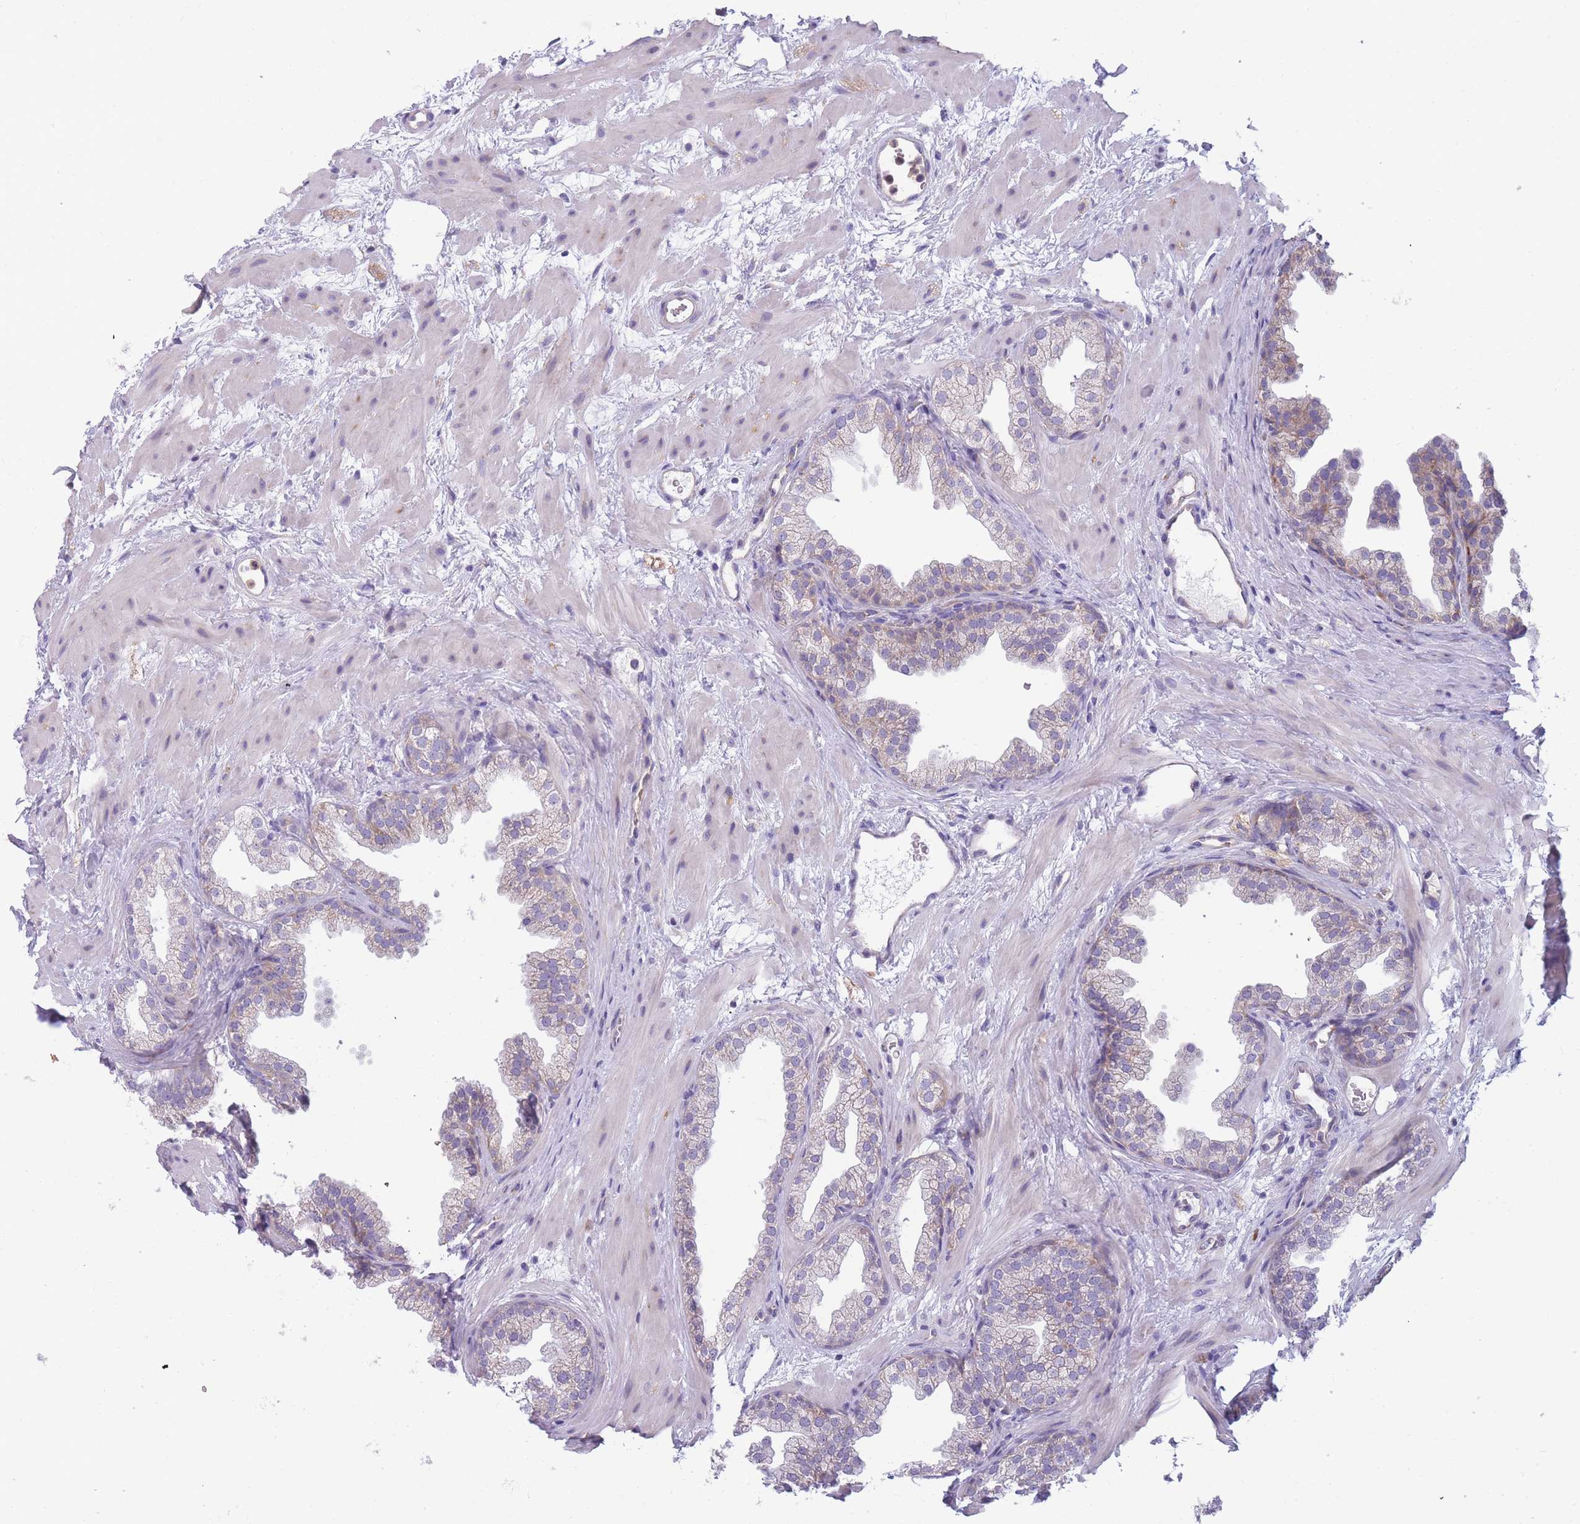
{"staining": {"intensity": "weak", "quantity": "25%-75%", "location": "cytoplasmic/membranous"}, "tissue": "prostate", "cell_type": "Glandular cells", "image_type": "normal", "snomed": [{"axis": "morphology", "description": "Normal tissue, NOS"}, {"axis": "topography", "description": "Prostate"}], "caption": "Immunohistochemical staining of unremarkable human prostate shows low levels of weak cytoplasmic/membranous staining in approximately 25%-75% of glandular cells. The staining is performed using DAB (3,3'-diaminobenzidine) brown chromogen to label protein expression. The nuclei are counter-stained blue using hematoxylin.", "gene": "NDUFAF6", "patient": {"sex": "male", "age": 37}}